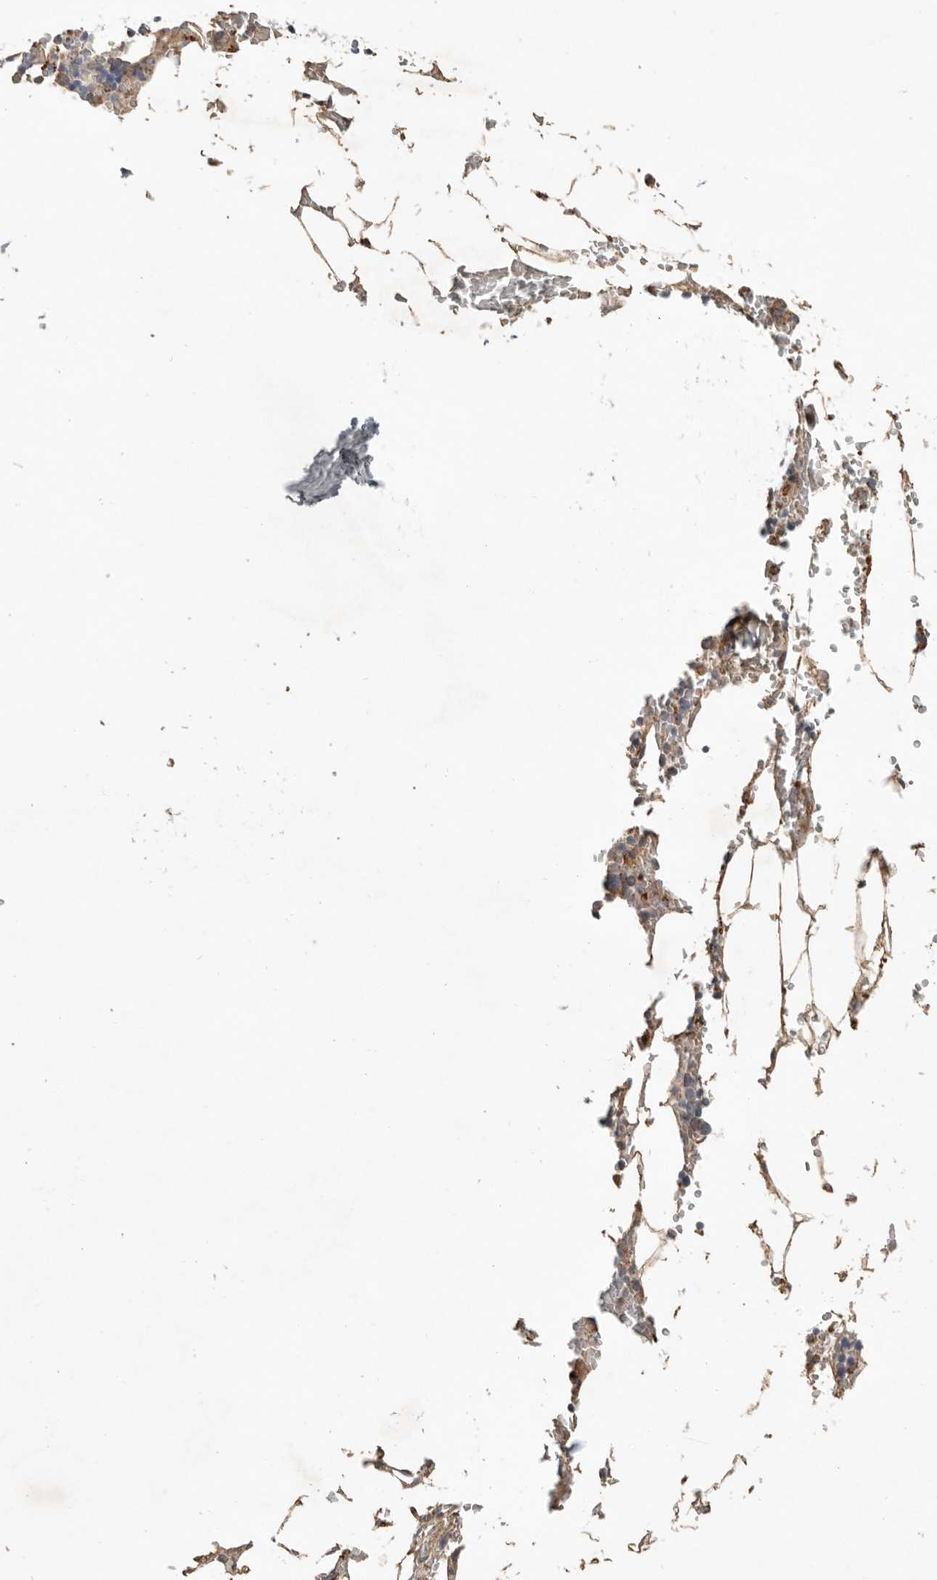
{"staining": {"intensity": "moderate", "quantity": "<25%", "location": "cytoplasmic/membranous"}, "tissue": "bone marrow", "cell_type": "Hematopoietic cells", "image_type": "normal", "snomed": [{"axis": "morphology", "description": "Normal tissue, NOS"}, {"axis": "topography", "description": "Bone marrow"}], "caption": "Immunohistochemical staining of benign human bone marrow reveals low levels of moderate cytoplasmic/membranous positivity in approximately <25% of hematopoietic cells.", "gene": "ARHGEF10L", "patient": {"sex": "male", "age": 70}}